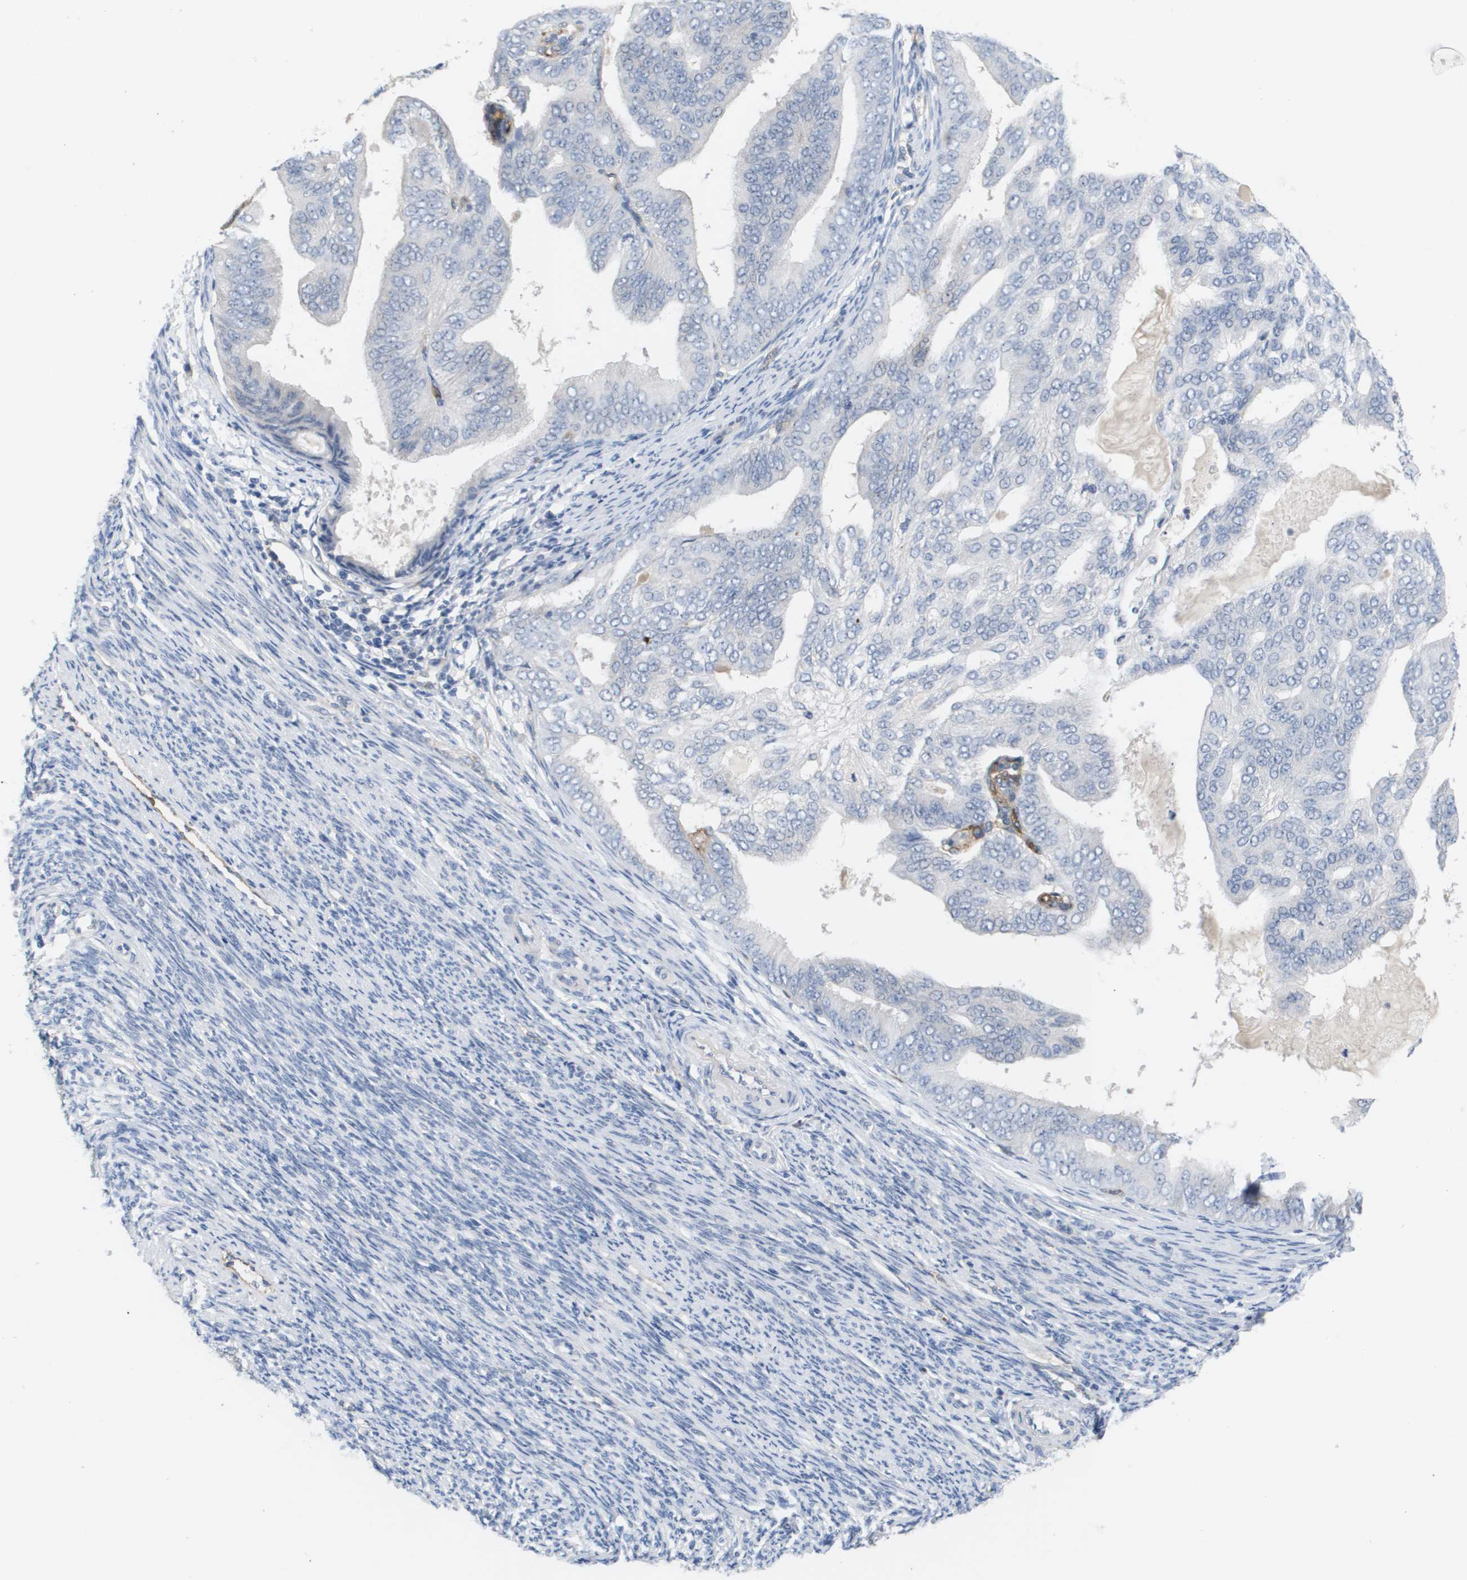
{"staining": {"intensity": "negative", "quantity": "none", "location": "none"}, "tissue": "endometrial cancer", "cell_type": "Tumor cells", "image_type": "cancer", "snomed": [{"axis": "morphology", "description": "Adenocarcinoma, NOS"}, {"axis": "topography", "description": "Endometrium"}], "caption": "Tumor cells are negative for protein expression in human endometrial adenocarcinoma.", "gene": "ANGPT2", "patient": {"sex": "female", "age": 58}}